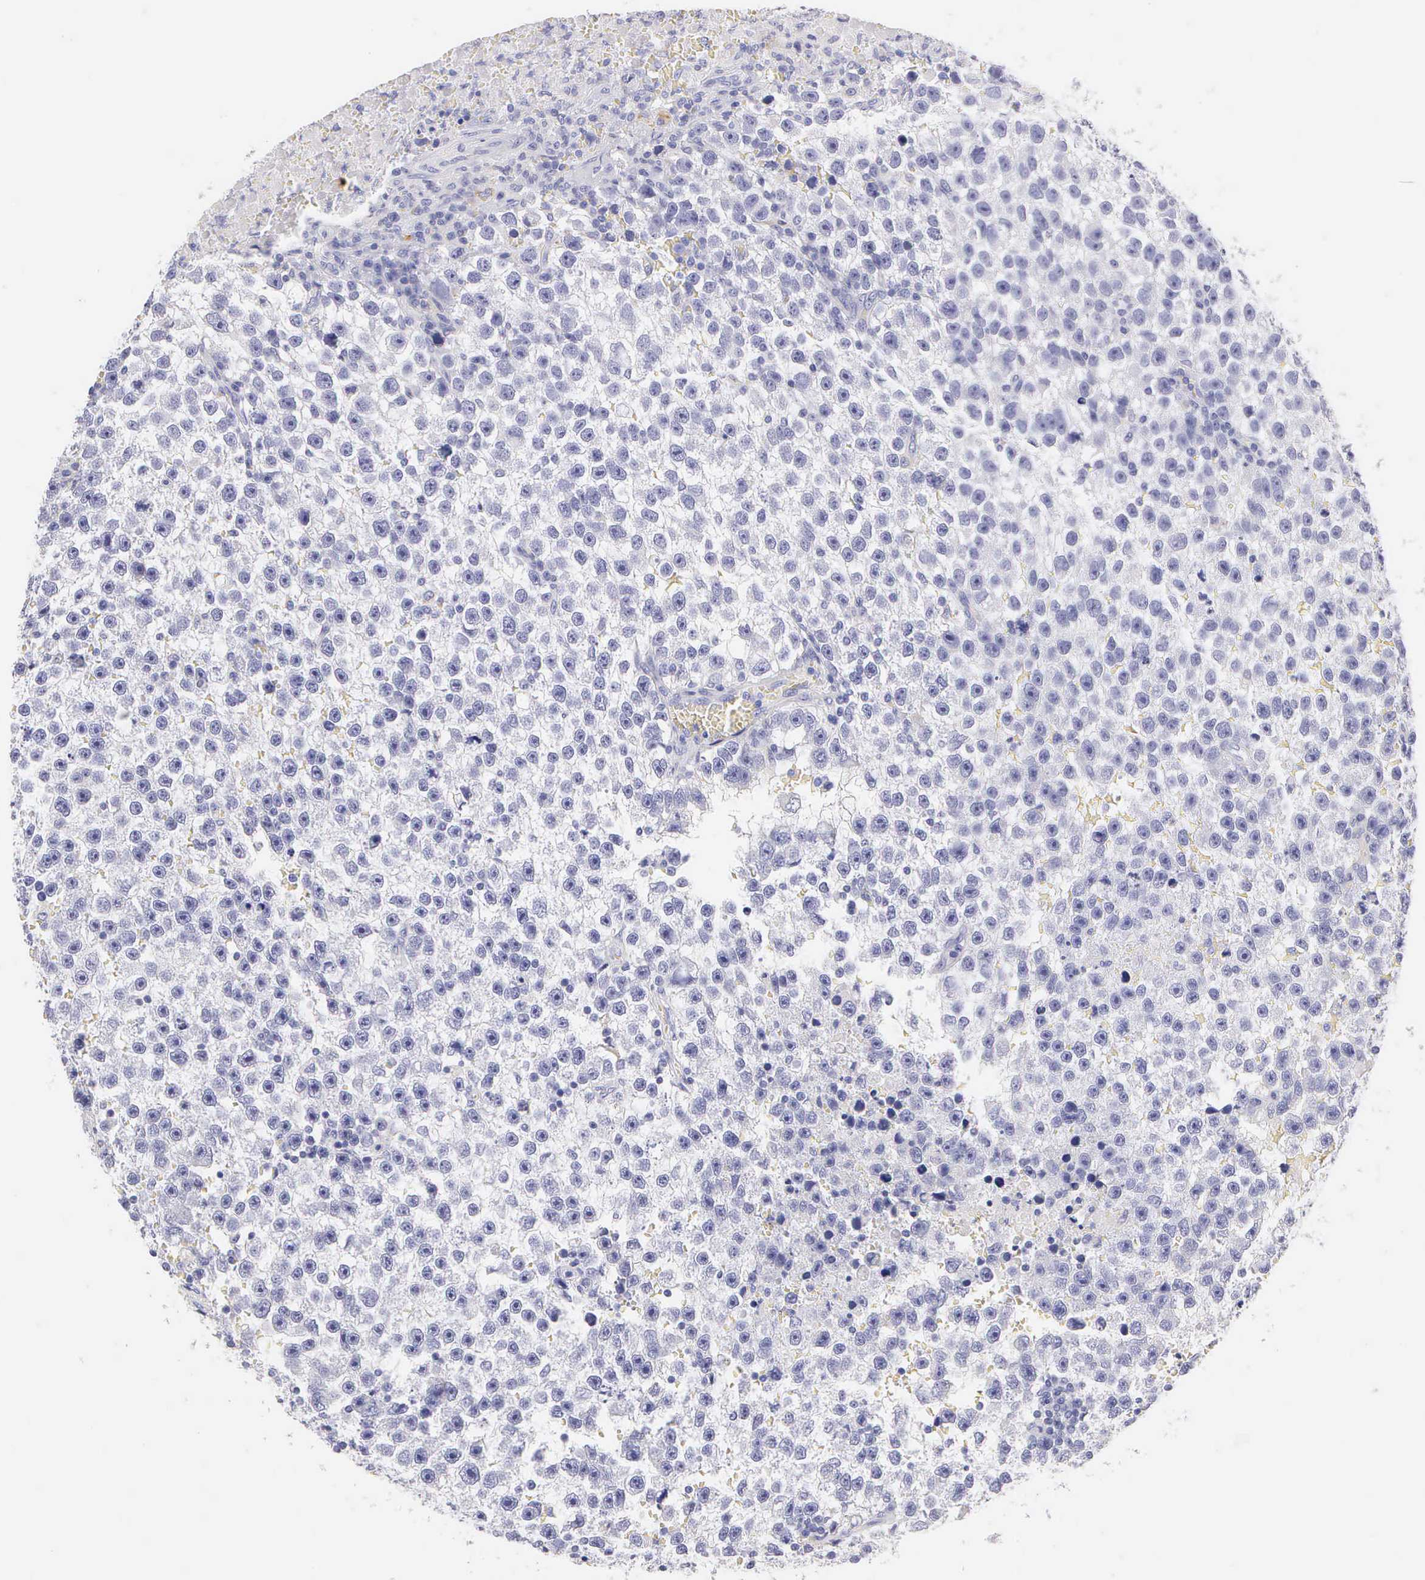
{"staining": {"intensity": "negative", "quantity": "none", "location": "none"}, "tissue": "testis cancer", "cell_type": "Tumor cells", "image_type": "cancer", "snomed": [{"axis": "morphology", "description": "Seminoma, NOS"}, {"axis": "topography", "description": "Testis"}], "caption": "IHC of seminoma (testis) demonstrates no staining in tumor cells. Brightfield microscopy of immunohistochemistry (IHC) stained with DAB (brown) and hematoxylin (blue), captured at high magnification.", "gene": "KRT17", "patient": {"sex": "male", "age": 33}}